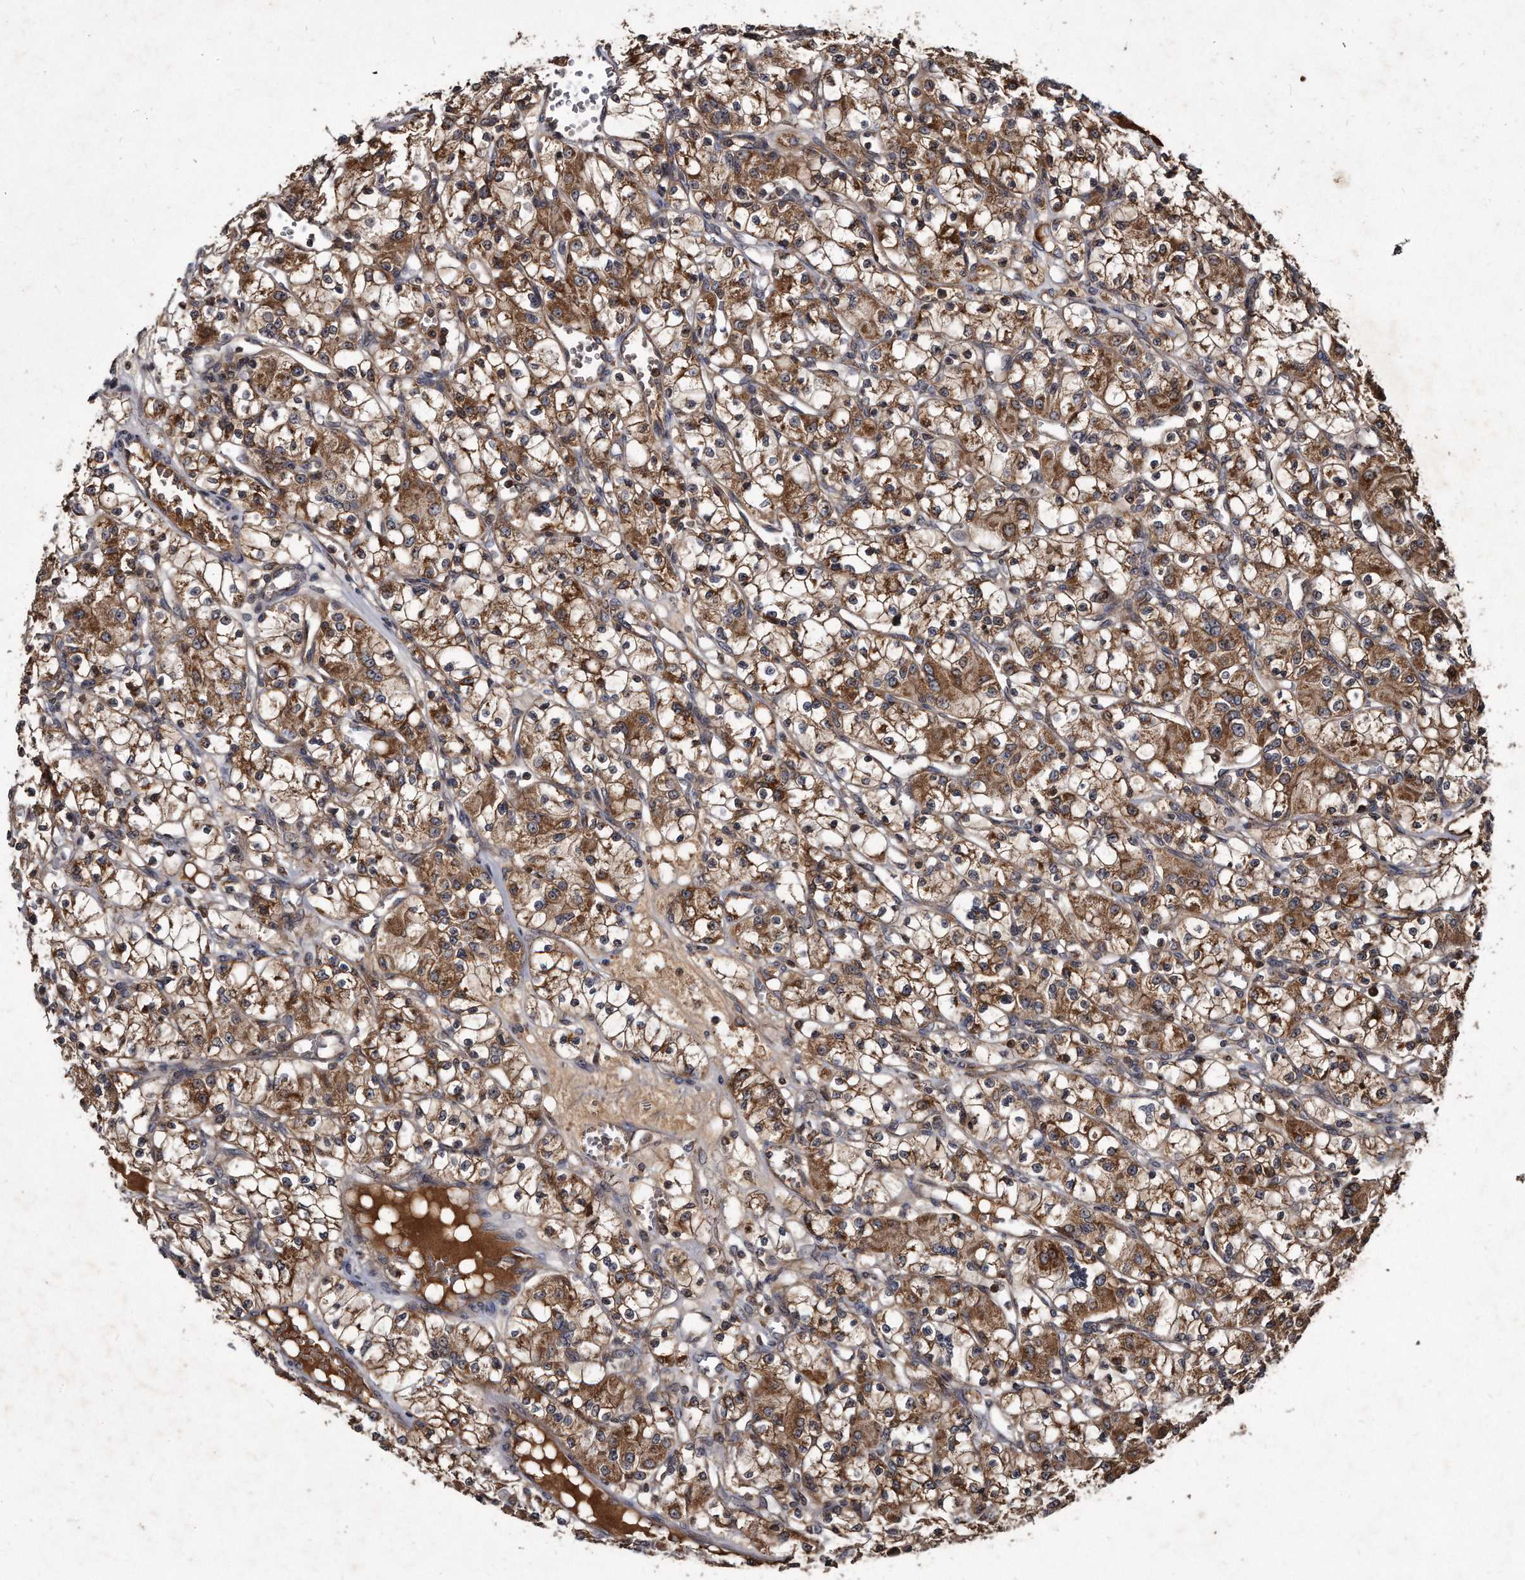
{"staining": {"intensity": "moderate", "quantity": ">75%", "location": "cytoplasmic/membranous"}, "tissue": "renal cancer", "cell_type": "Tumor cells", "image_type": "cancer", "snomed": [{"axis": "morphology", "description": "Adenocarcinoma, NOS"}, {"axis": "topography", "description": "Kidney"}], "caption": "Renal adenocarcinoma was stained to show a protein in brown. There is medium levels of moderate cytoplasmic/membranous positivity in about >75% of tumor cells. The staining was performed using DAB to visualize the protein expression in brown, while the nuclei were stained in blue with hematoxylin (Magnification: 20x).", "gene": "FAM136A", "patient": {"sex": "female", "age": 59}}